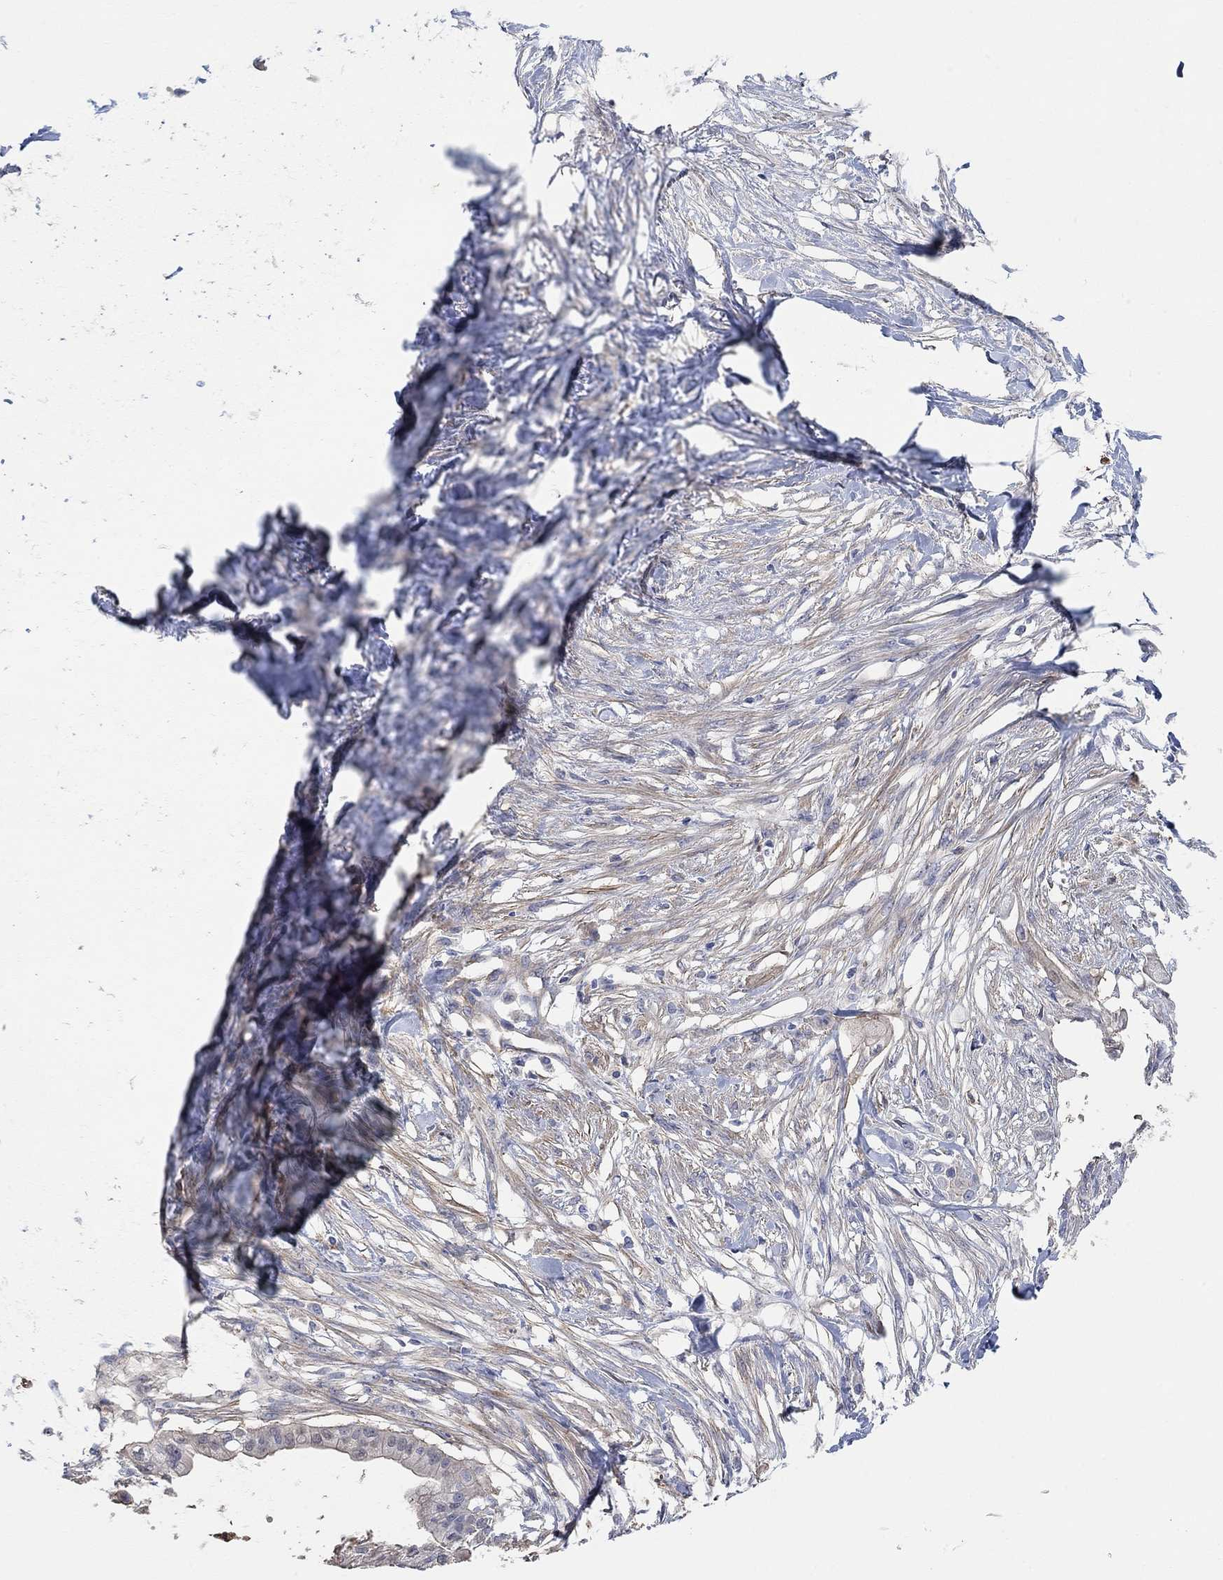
{"staining": {"intensity": "moderate", "quantity": "<25%", "location": "cytoplasmic/membranous"}, "tissue": "pancreatic cancer", "cell_type": "Tumor cells", "image_type": "cancer", "snomed": [{"axis": "morphology", "description": "Normal tissue, NOS"}, {"axis": "morphology", "description": "Adenocarcinoma, NOS"}, {"axis": "topography", "description": "Pancreas"}], "caption": "Protein staining of pancreatic cancer tissue displays moderate cytoplasmic/membranous expression in about <25% of tumor cells. The staining was performed using DAB (3,3'-diaminobenzidine), with brown indicating positive protein expression. Nuclei are stained blue with hematoxylin.", "gene": "SYT16", "patient": {"sex": "female", "age": 58}}